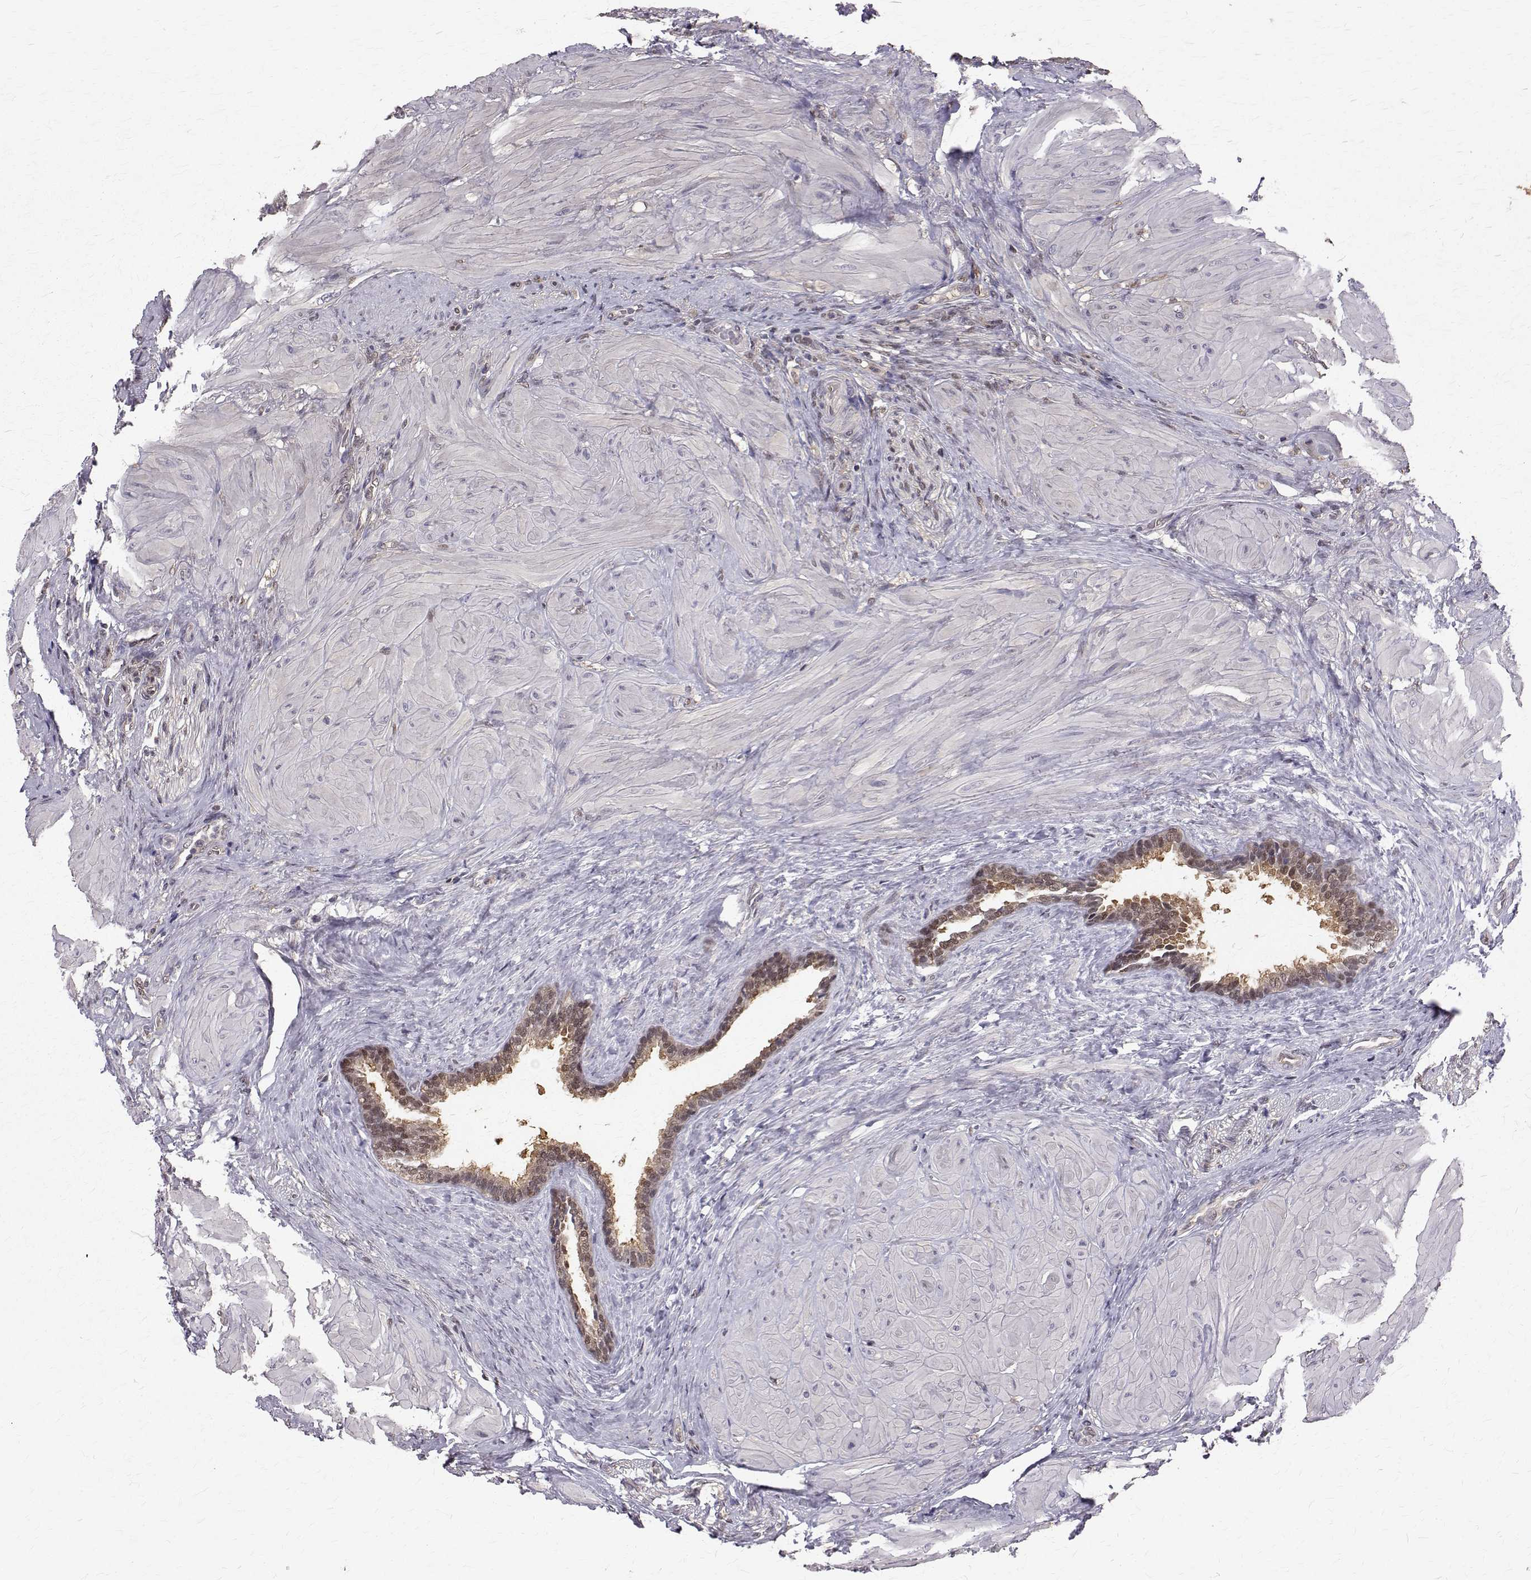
{"staining": {"intensity": "moderate", "quantity": ">75%", "location": "cytoplasmic/membranous,nuclear"}, "tissue": "seminal vesicle", "cell_type": "Glandular cells", "image_type": "normal", "snomed": [{"axis": "morphology", "description": "Normal tissue, NOS"}, {"axis": "topography", "description": "Seminal veicle"}], "caption": "High-magnification brightfield microscopy of unremarkable seminal vesicle stained with DAB (brown) and counterstained with hematoxylin (blue). glandular cells exhibit moderate cytoplasmic/membranous,nuclear positivity is identified in approximately>75% of cells.", "gene": "NIF3L1", "patient": {"sex": "male", "age": 57}}